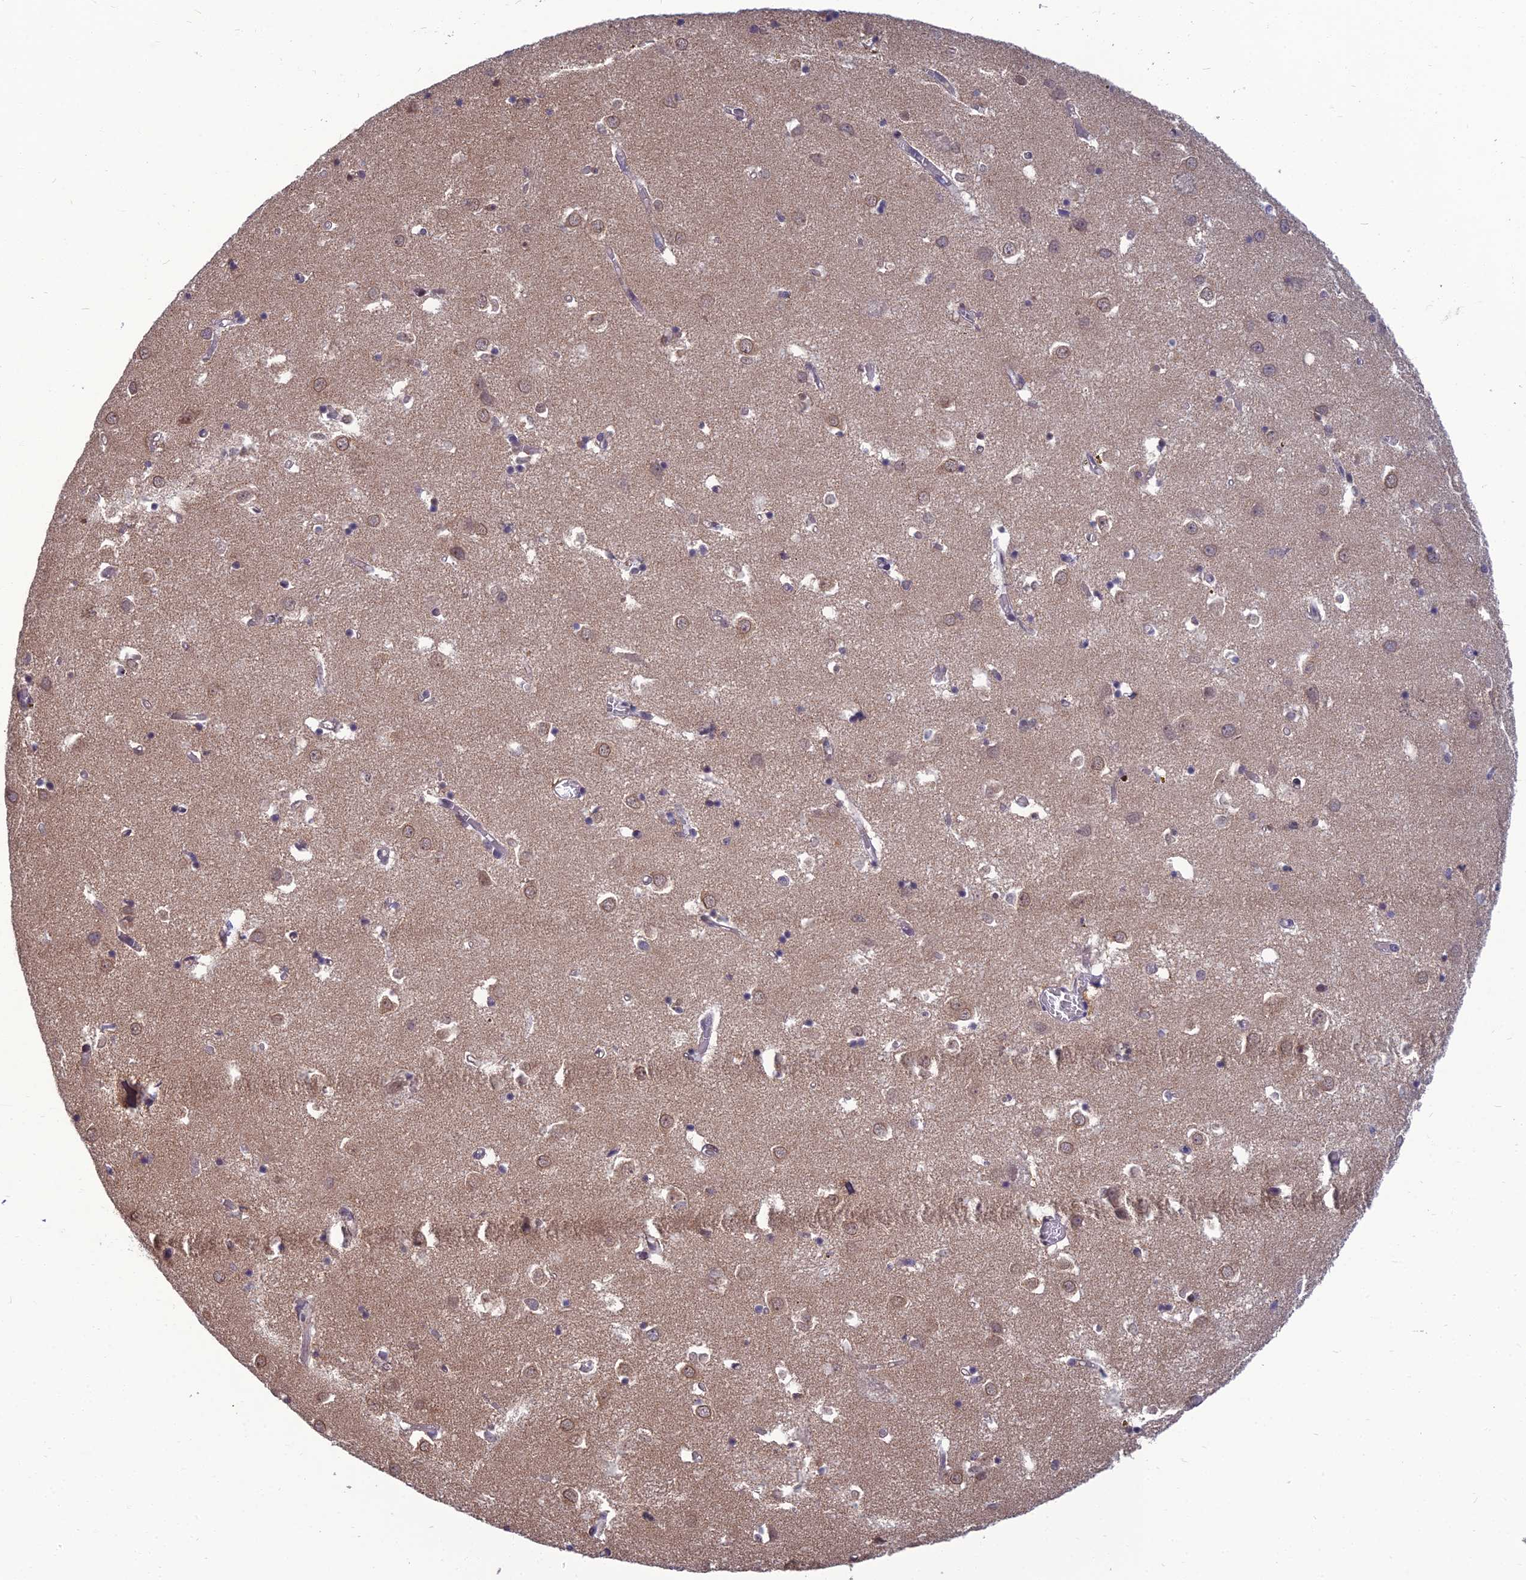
{"staining": {"intensity": "moderate", "quantity": "<25%", "location": "nuclear"}, "tissue": "caudate", "cell_type": "Glial cells", "image_type": "normal", "snomed": [{"axis": "morphology", "description": "Normal tissue, NOS"}, {"axis": "topography", "description": "Lateral ventricle wall"}], "caption": "DAB immunohistochemical staining of normal caudate shows moderate nuclear protein expression in about <25% of glial cells.", "gene": "NR4A3", "patient": {"sex": "male", "age": 70}}